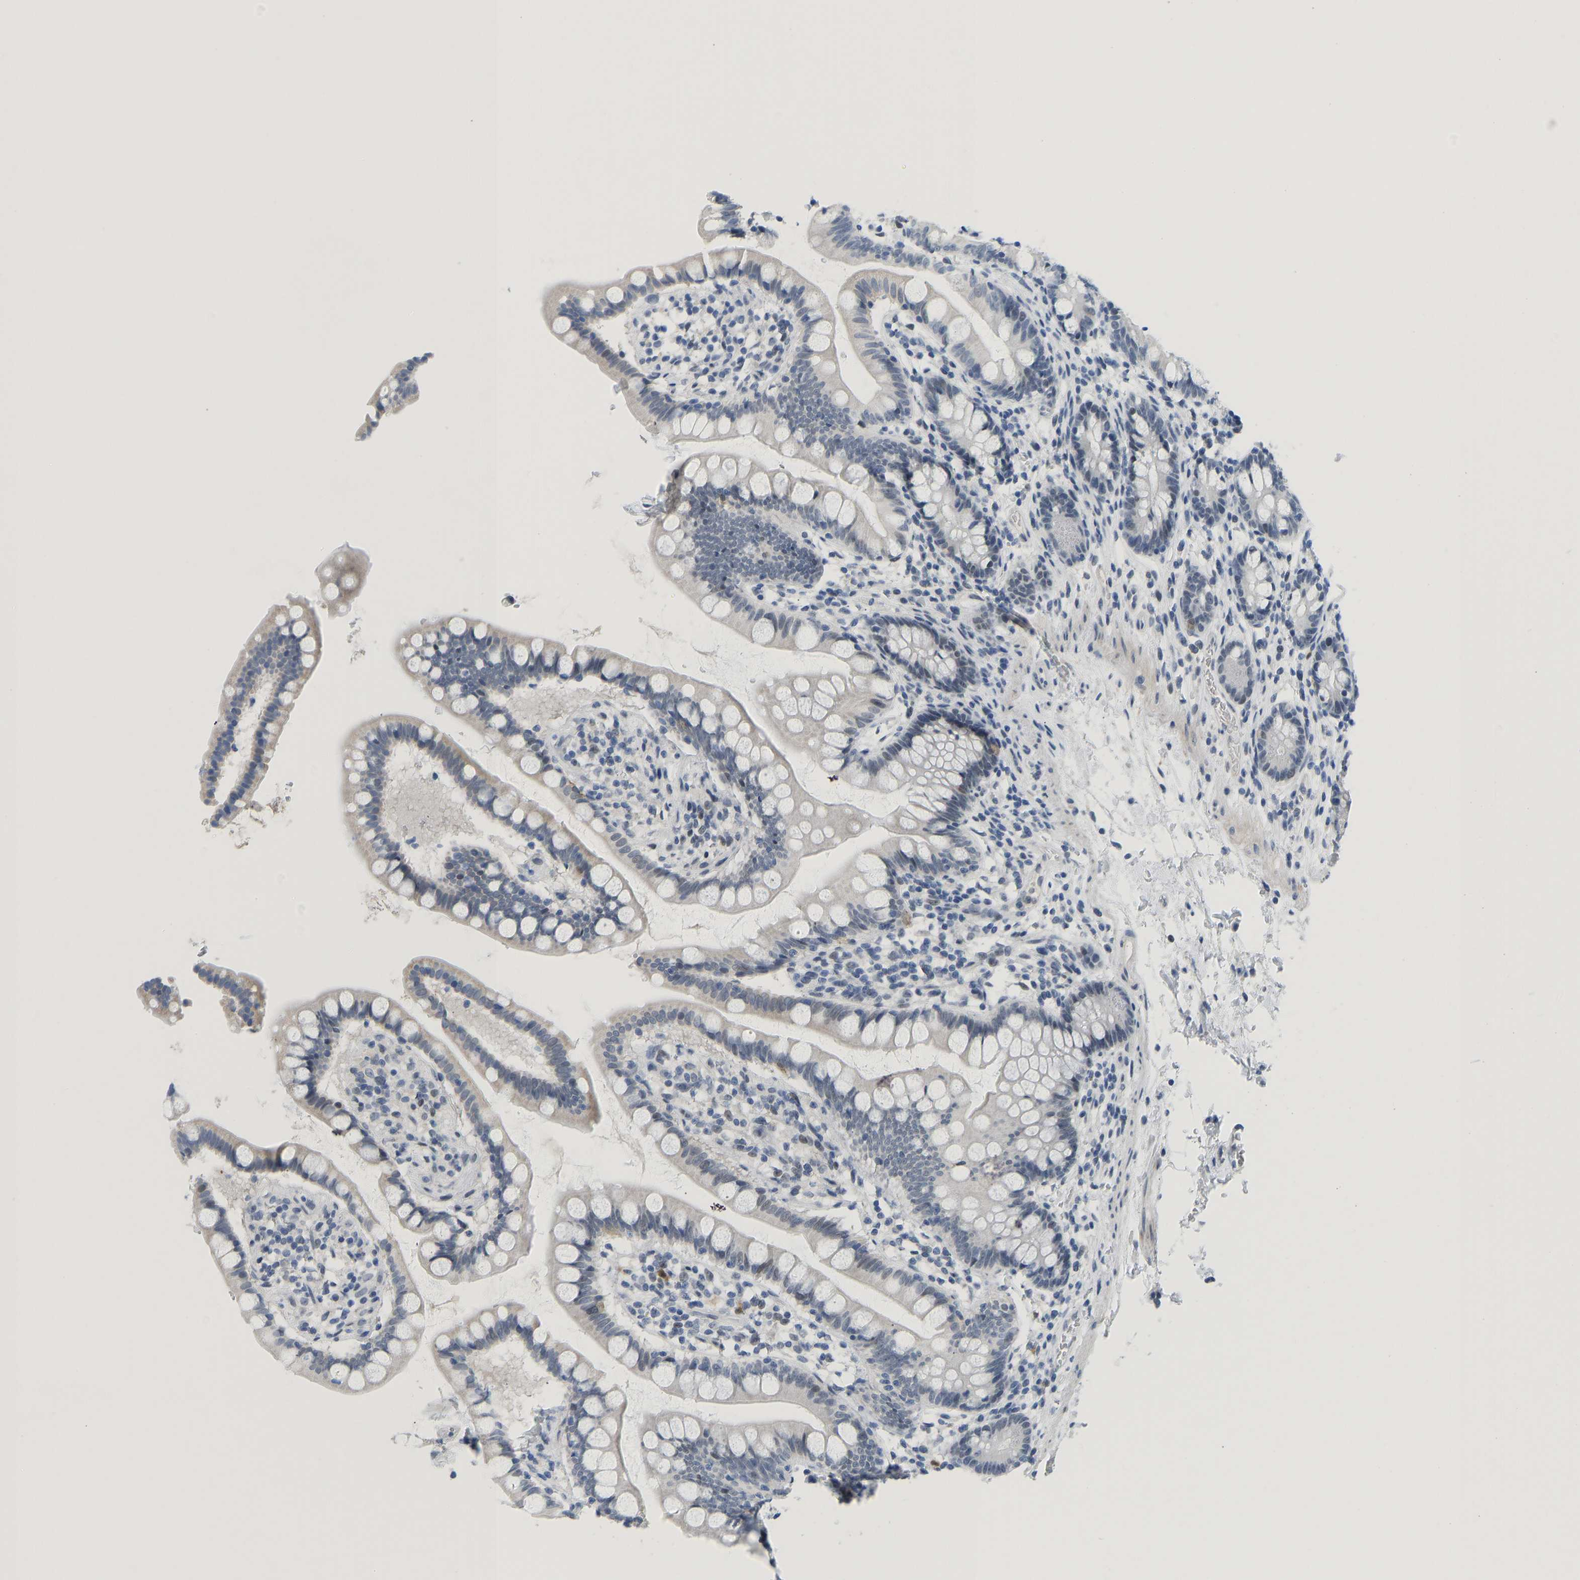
{"staining": {"intensity": "negative", "quantity": "none", "location": "none"}, "tissue": "small intestine", "cell_type": "Glandular cells", "image_type": "normal", "snomed": [{"axis": "morphology", "description": "Normal tissue, NOS"}, {"axis": "topography", "description": "Small intestine"}], "caption": "DAB (3,3'-diaminobenzidine) immunohistochemical staining of unremarkable human small intestine displays no significant staining in glandular cells. (Immunohistochemistry (ihc), brightfield microscopy, high magnification).", "gene": "TXNDC2", "patient": {"sex": "female", "age": 84}}